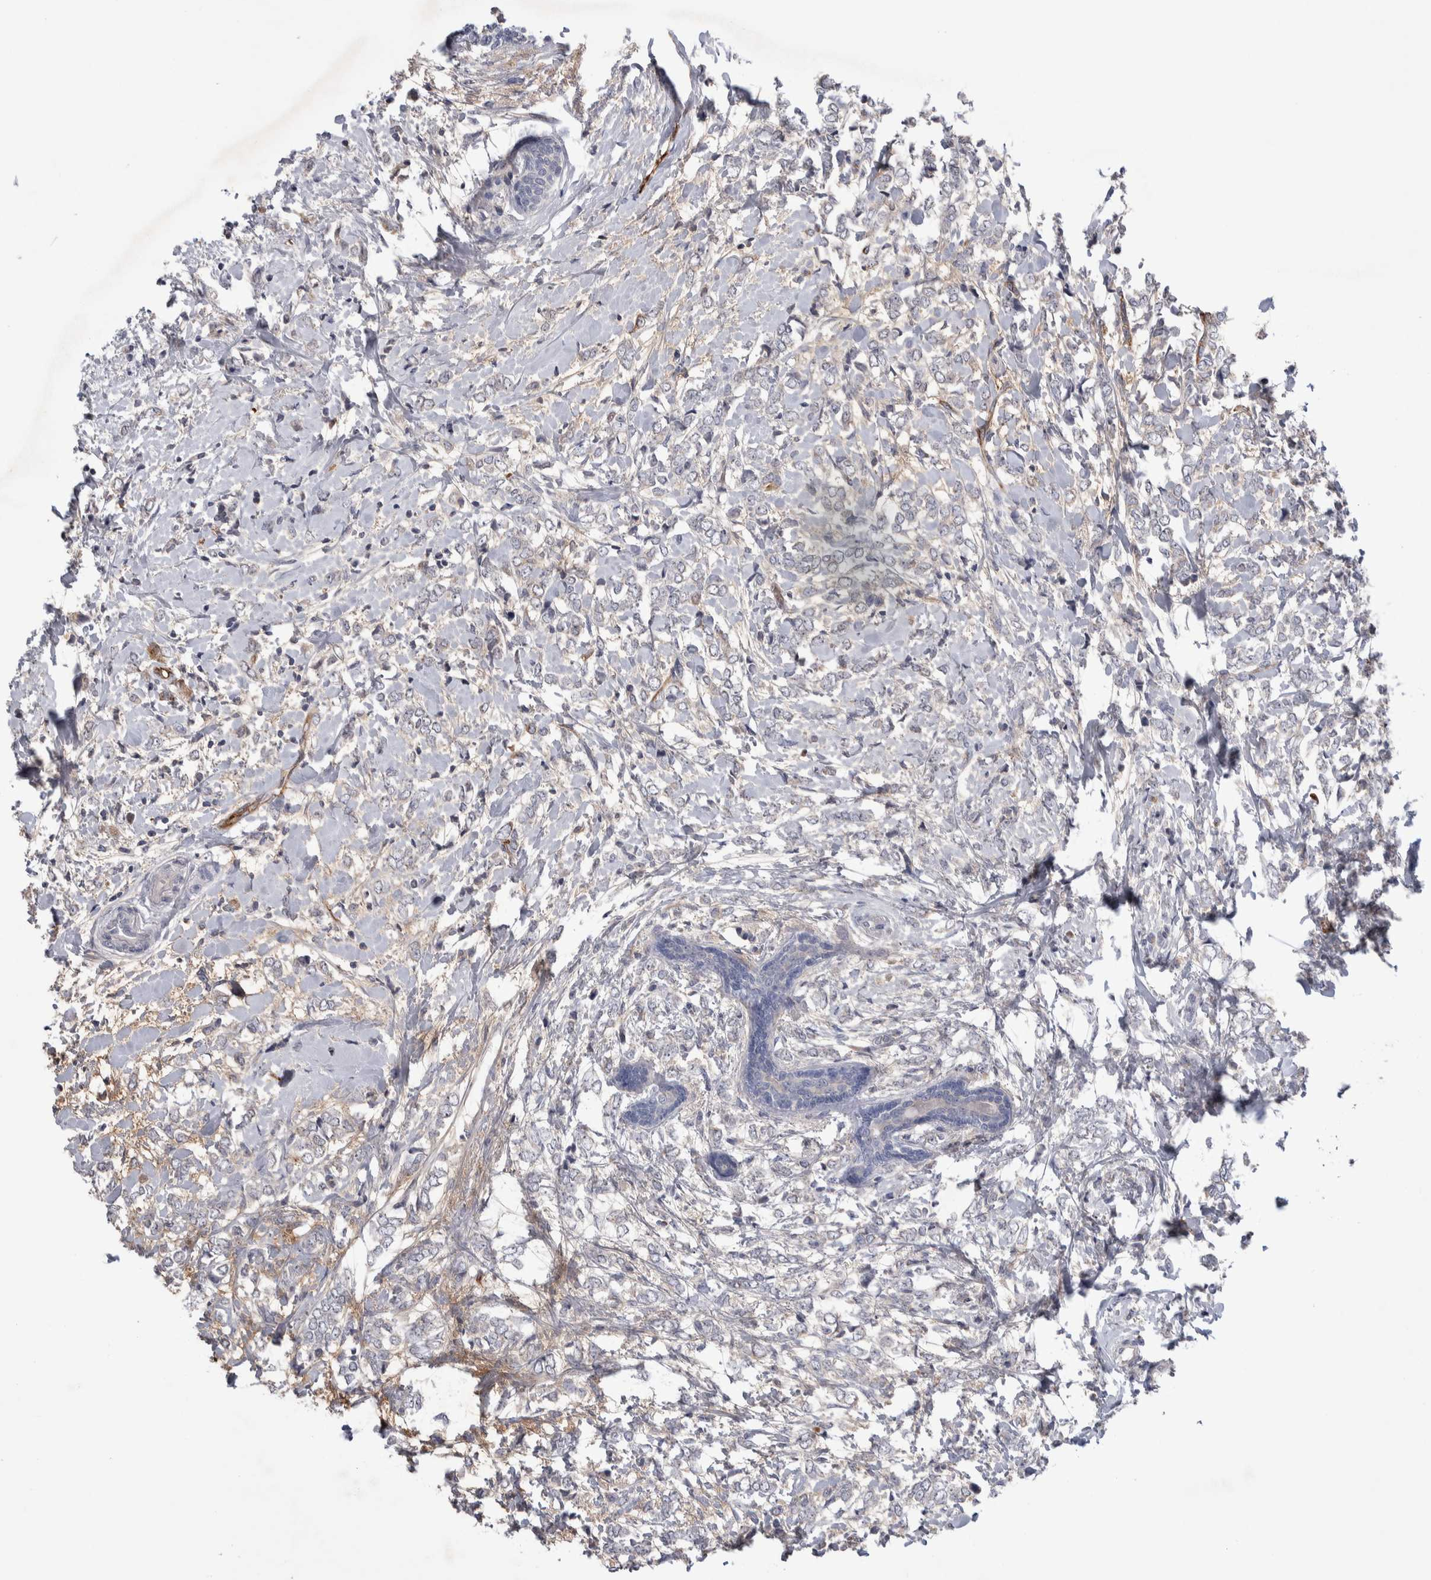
{"staining": {"intensity": "negative", "quantity": "none", "location": "none"}, "tissue": "breast cancer", "cell_type": "Tumor cells", "image_type": "cancer", "snomed": [{"axis": "morphology", "description": "Normal tissue, NOS"}, {"axis": "morphology", "description": "Lobular carcinoma"}, {"axis": "topography", "description": "Breast"}], "caption": "An immunohistochemistry (IHC) photomicrograph of breast cancer (lobular carcinoma) is shown. There is no staining in tumor cells of breast cancer (lobular carcinoma).", "gene": "CEP131", "patient": {"sex": "female", "age": 47}}